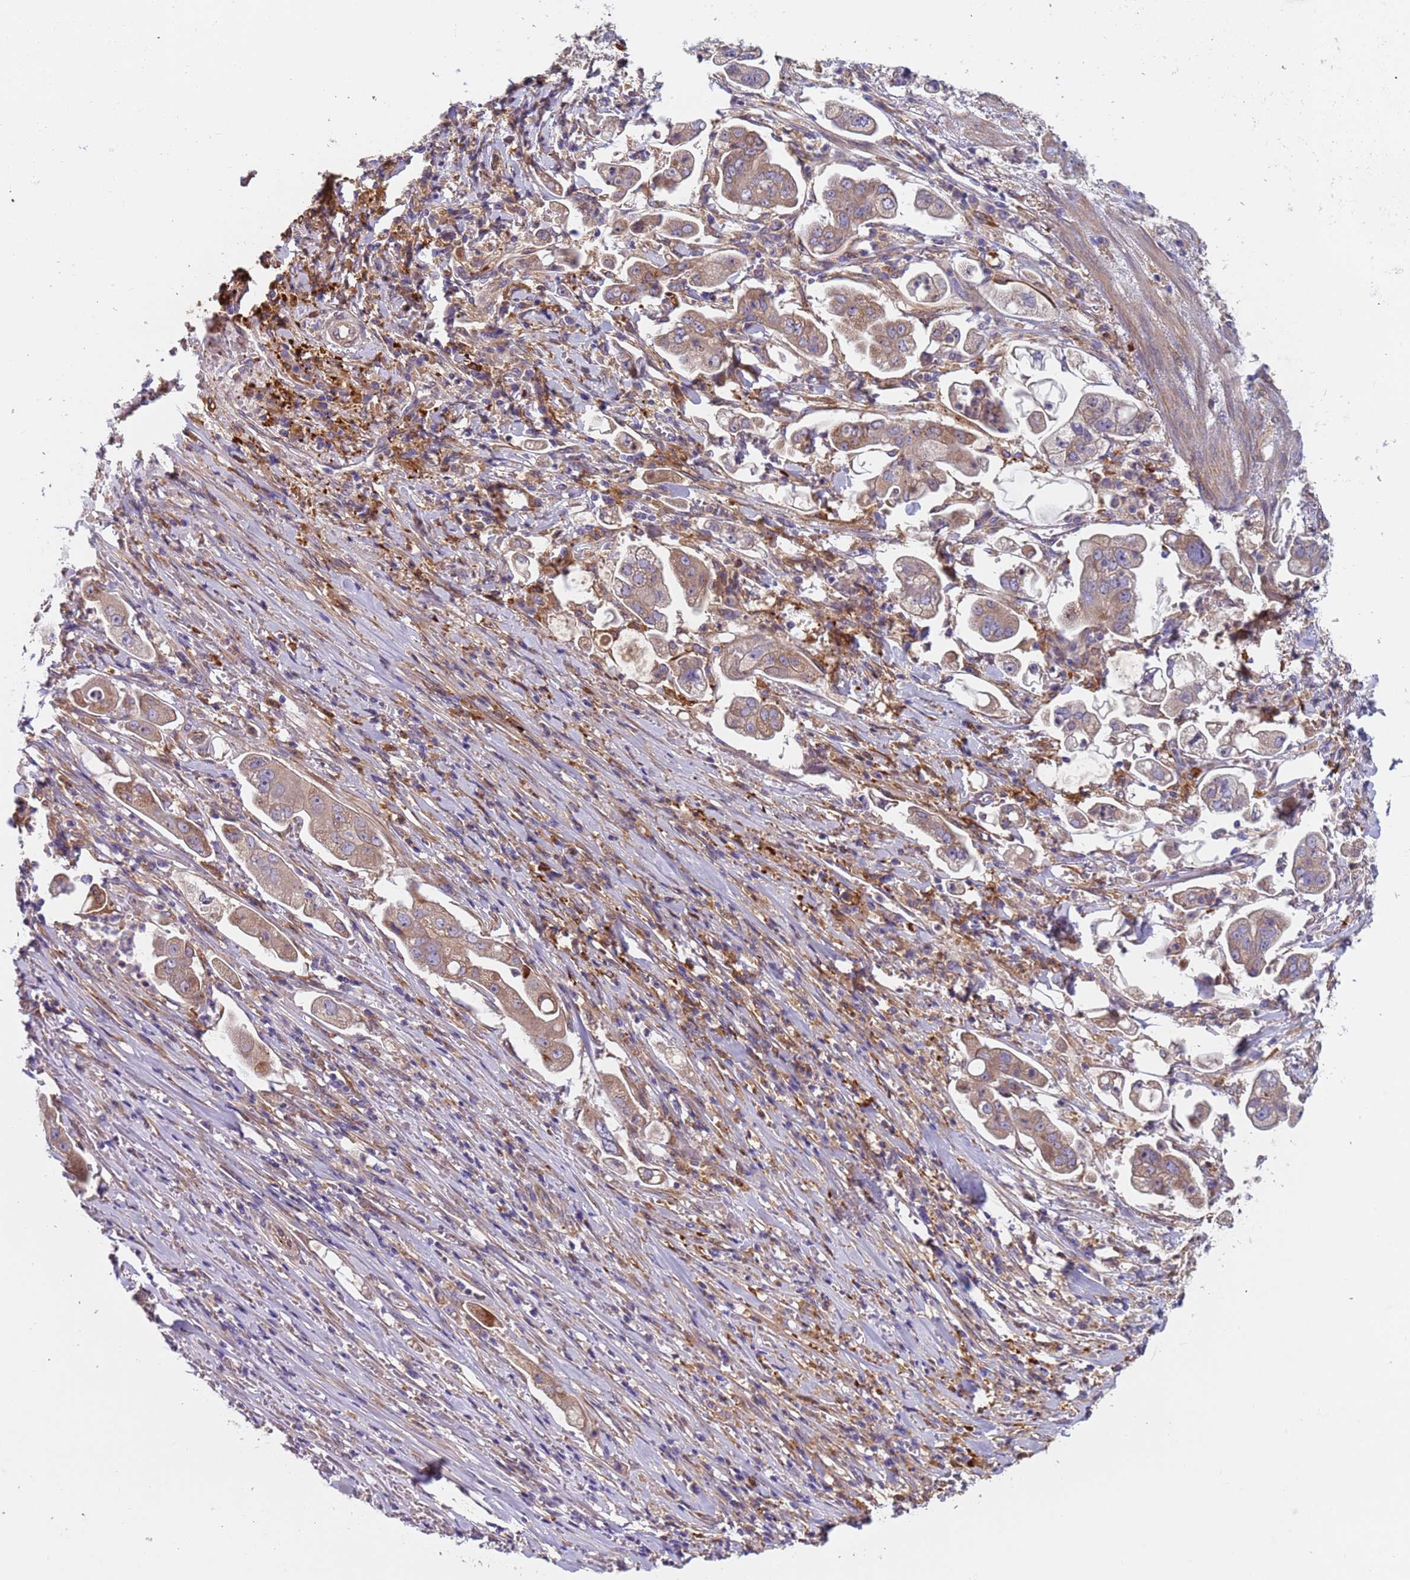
{"staining": {"intensity": "weak", "quantity": ">75%", "location": "cytoplasmic/membranous"}, "tissue": "stomach cancer", "cell_type": "Tumor cells", "image_type": "cancer", "snomed": [{"axis": "morphology", "description": "Adenocarcinoma, NOS"}, {"axis": "topography", "description": "Stomach"}], "caption": "An immunohistochemistry (IHC) micrograph of tumor tissue is shown. Protein staining in brown labels weak cytoplasmic/membranous positivity in adenocarcinoma (stomach) within tumor cells. Using DAB (brown) and hematoxylin (blue) stains, captured at high magnification using brightfield microscopy.", "gene": "PAQR7", "patient": {"sex": "male", "age": 62}}